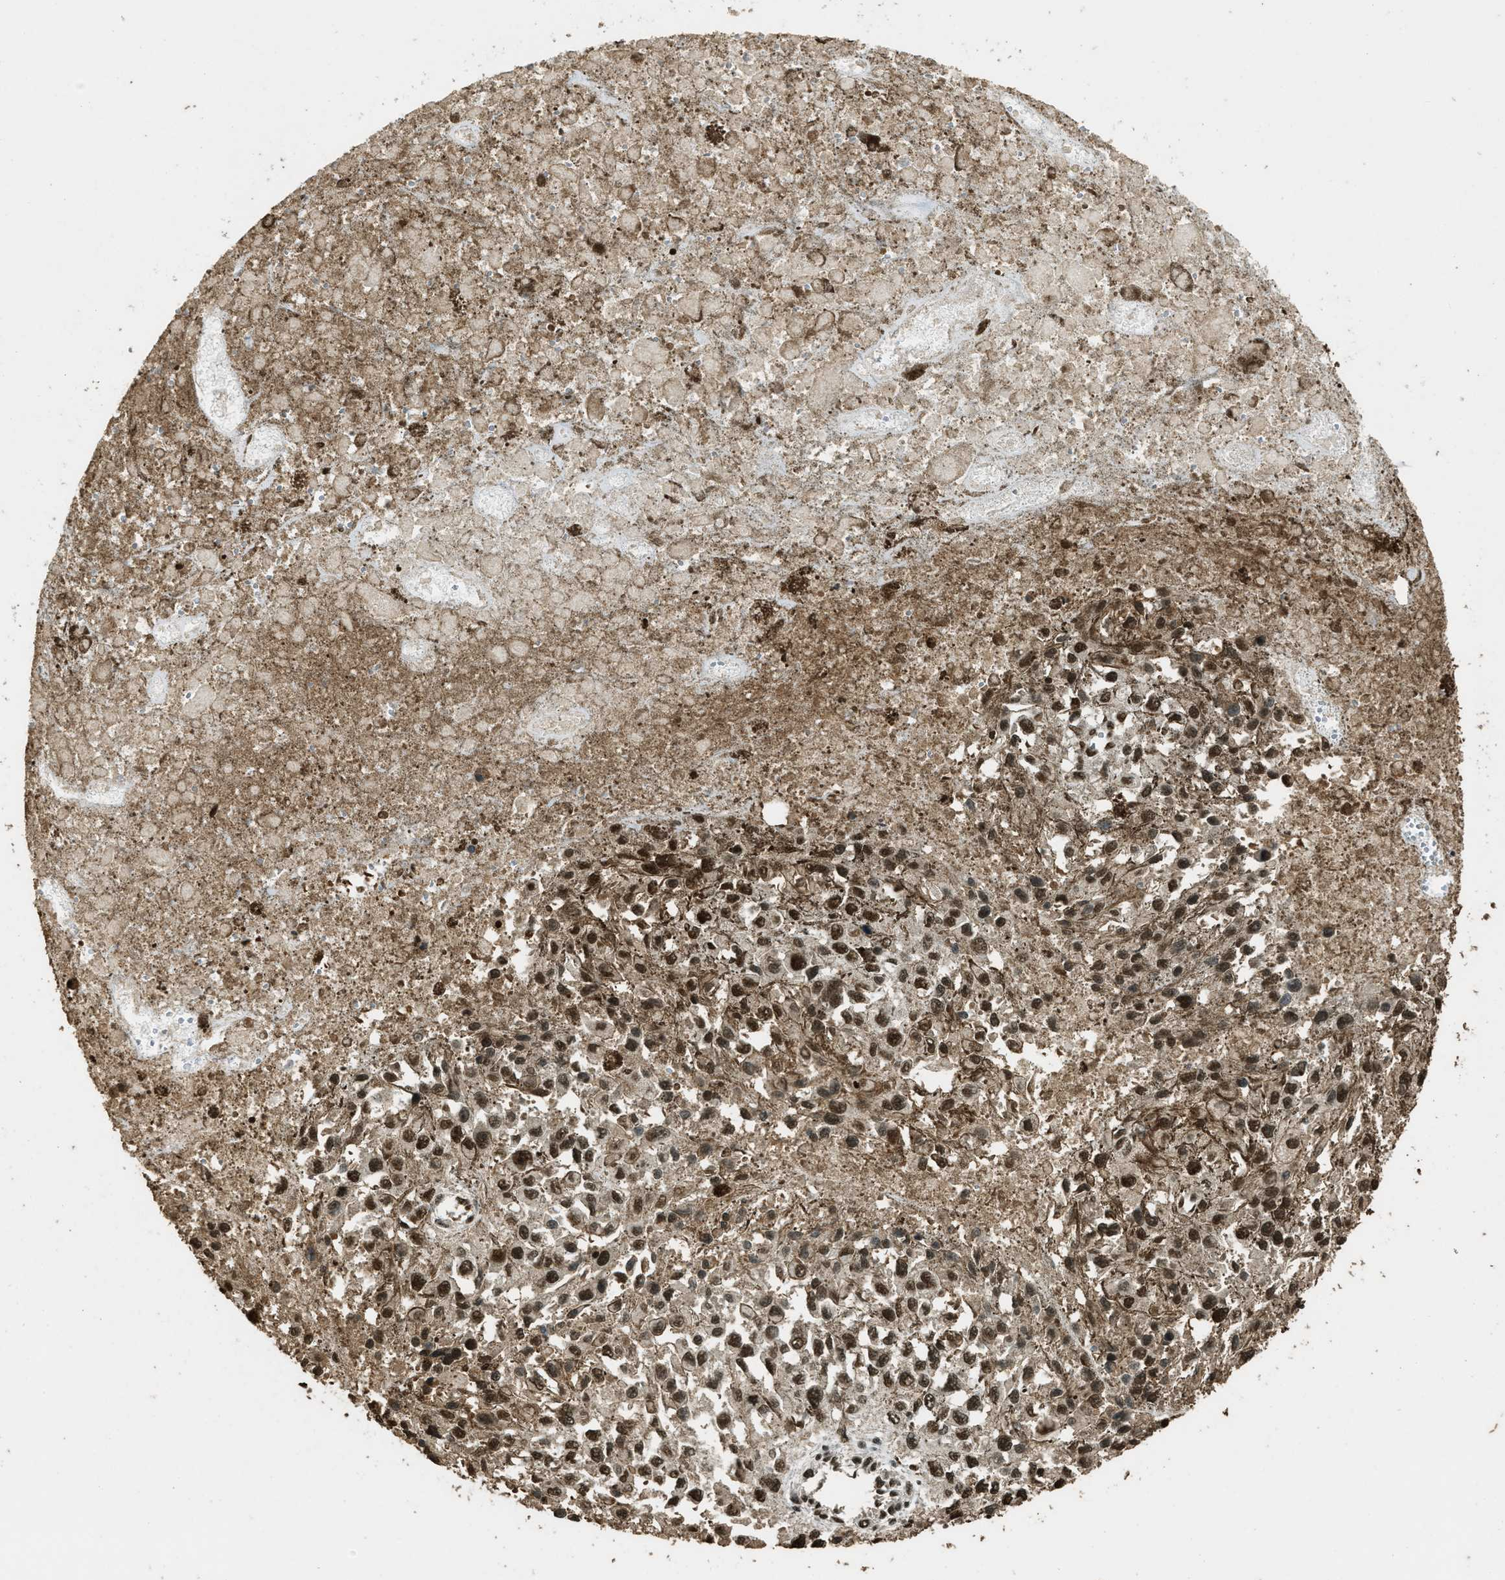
{"staining": {"intensity": "strong", "quantity": ">75%", "location": "nuclear"}, "tissue": "melanoma", "cell_type": "Tumor cells", "image_type": "cancer", "snomed": [{"axis": "morphology", "description": "Malignant melanoma, Metastatic site"}, {"axis": "topography", "description": "Lymph node"}], "caption": "Malignant melanoma (metastatic site) stained with DAB (3,3'-diaminobenzidine) IHC displays high levels of strong nuclear staining in approximately >75% of tumor cells.", "gene": "MYB", "patient": {"sex": "male", "age": 59}}